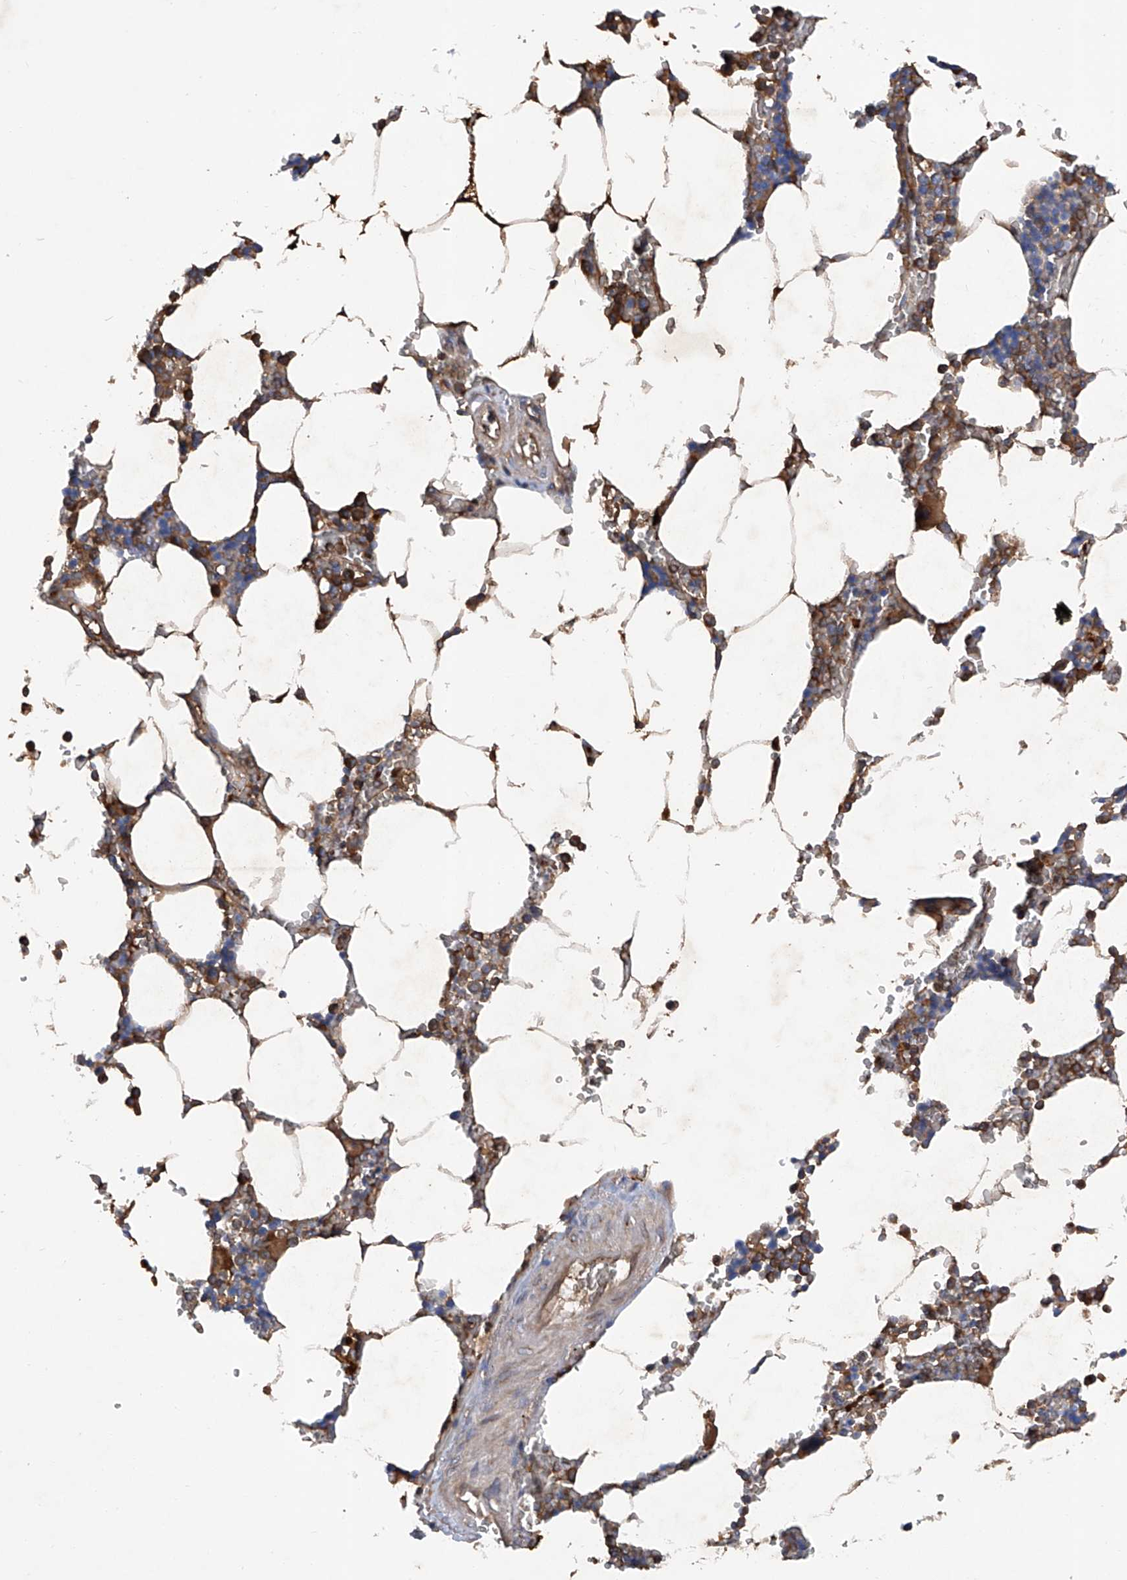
{"staining": {"intensity": "strong", "quantity": "<25%", "location": "cytoplasmic/membranous"}, "tissue": "bone marrow", "cell_type": "Hematopoietic cells", "image_type": "normal", "snomed": [{"axis": "morphology", "description": "Normal tissue, NOS"}, {"axis": "topography", "description": "Bone marrow"}], "caption": "There is medium levels of strong cytoplasmic/membranous staining in hematopoietic cells of benign bone marrow, as demonstrated by immunohistochemical staining (brown color).", "gene": "ASCC3", "patient": {"sex": "male", "age": 70}}